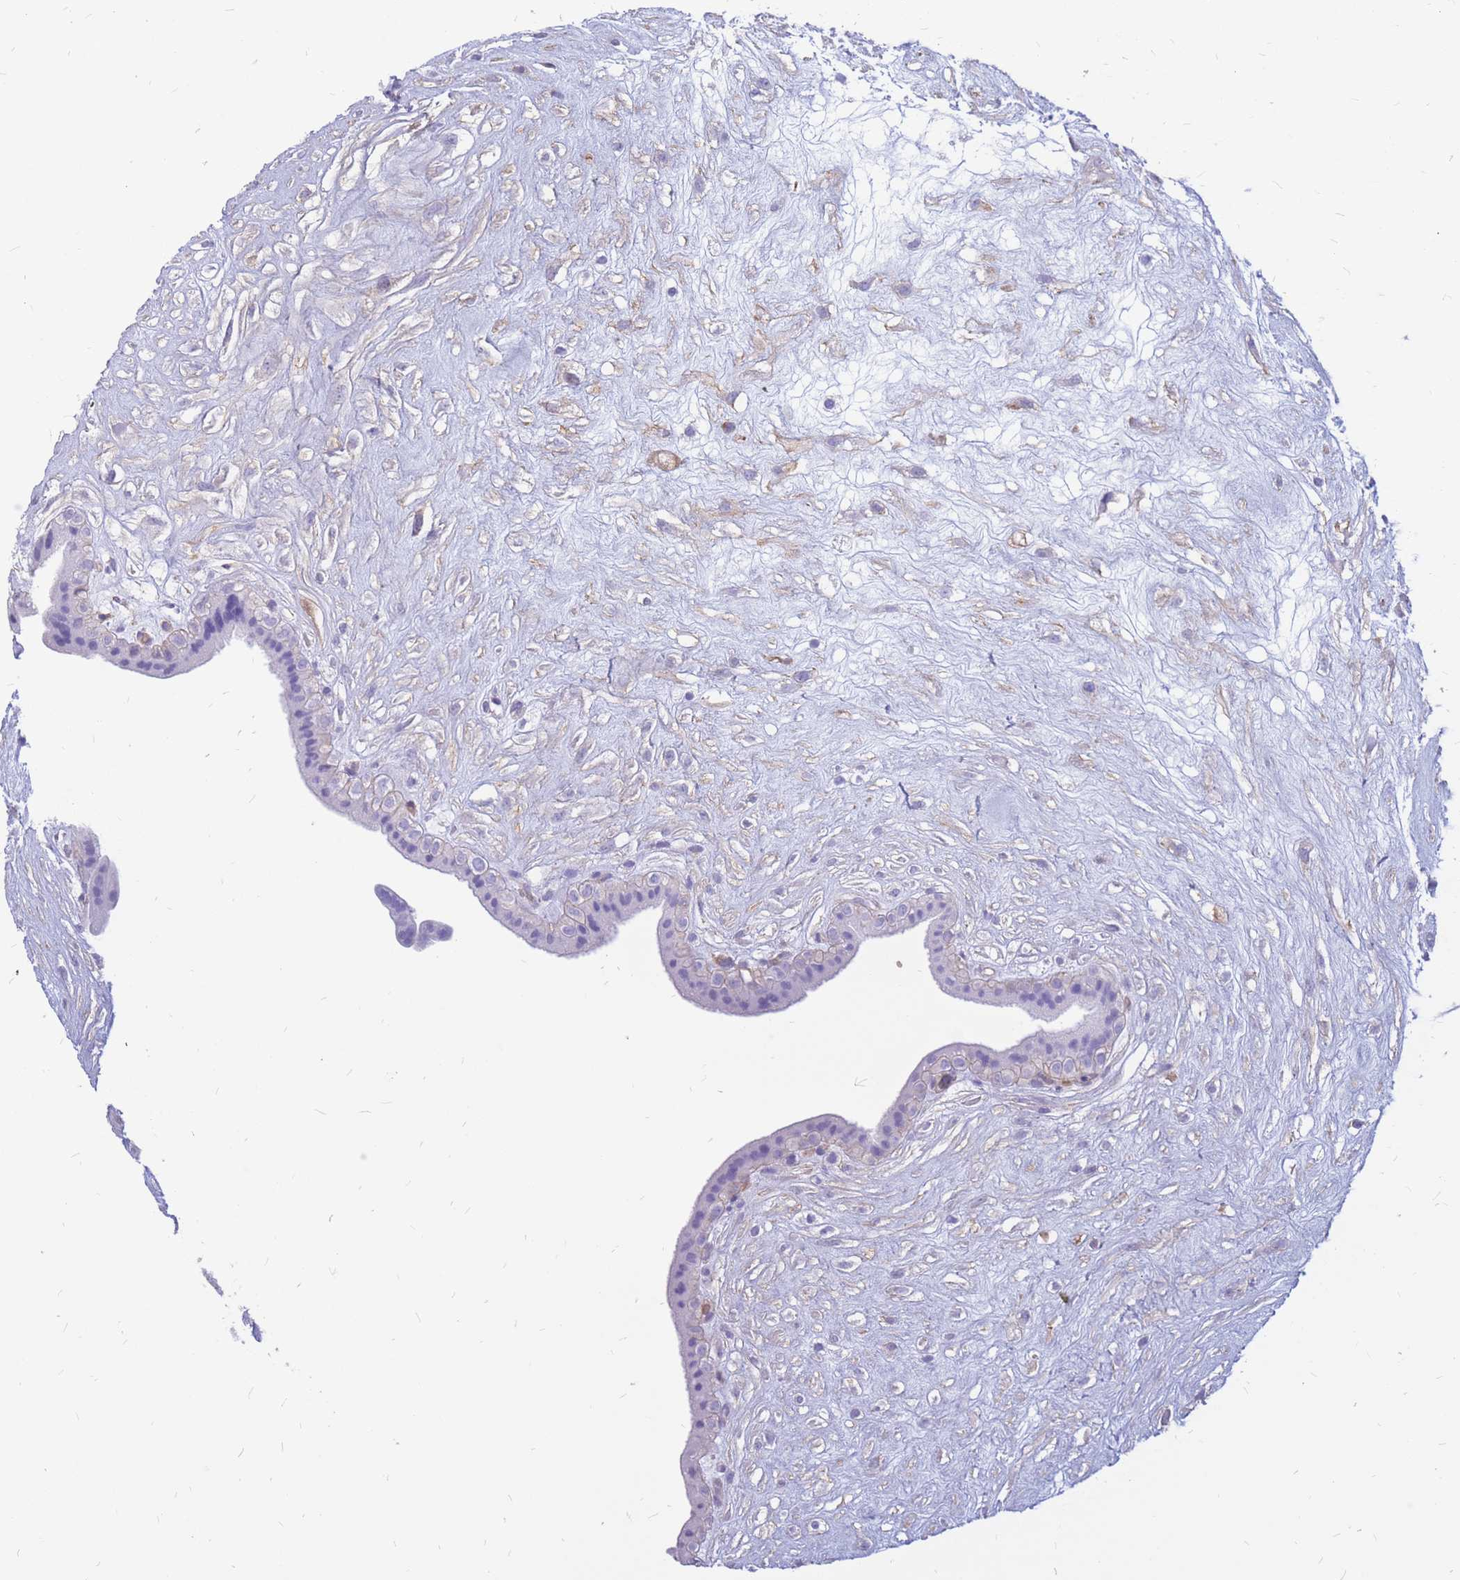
{"staining": {"intensity": "negative", "quantity": "none", "location": "none"}, "tissue": "placenta", "cell_type": "Trophoblastic cells", "image_type": "normal", "snomed": [{"axis": "morphology", "description": "Normal tissue, NOS"}, {"axis": "topography", "description": "Placenta"}], "caption": "Immunohistochemistry (IHC) histopathology image of benign placenta stained for a protein (brown), which demonstrates no expression in trophoblastic cells. (Brightfield microscopy of DAB (3,3'-diaminobenzidine) immunohistochemistry (IHC) at high magnification).", "gene": "ADD2", "patient": {"sex": "female", "age": 18}}